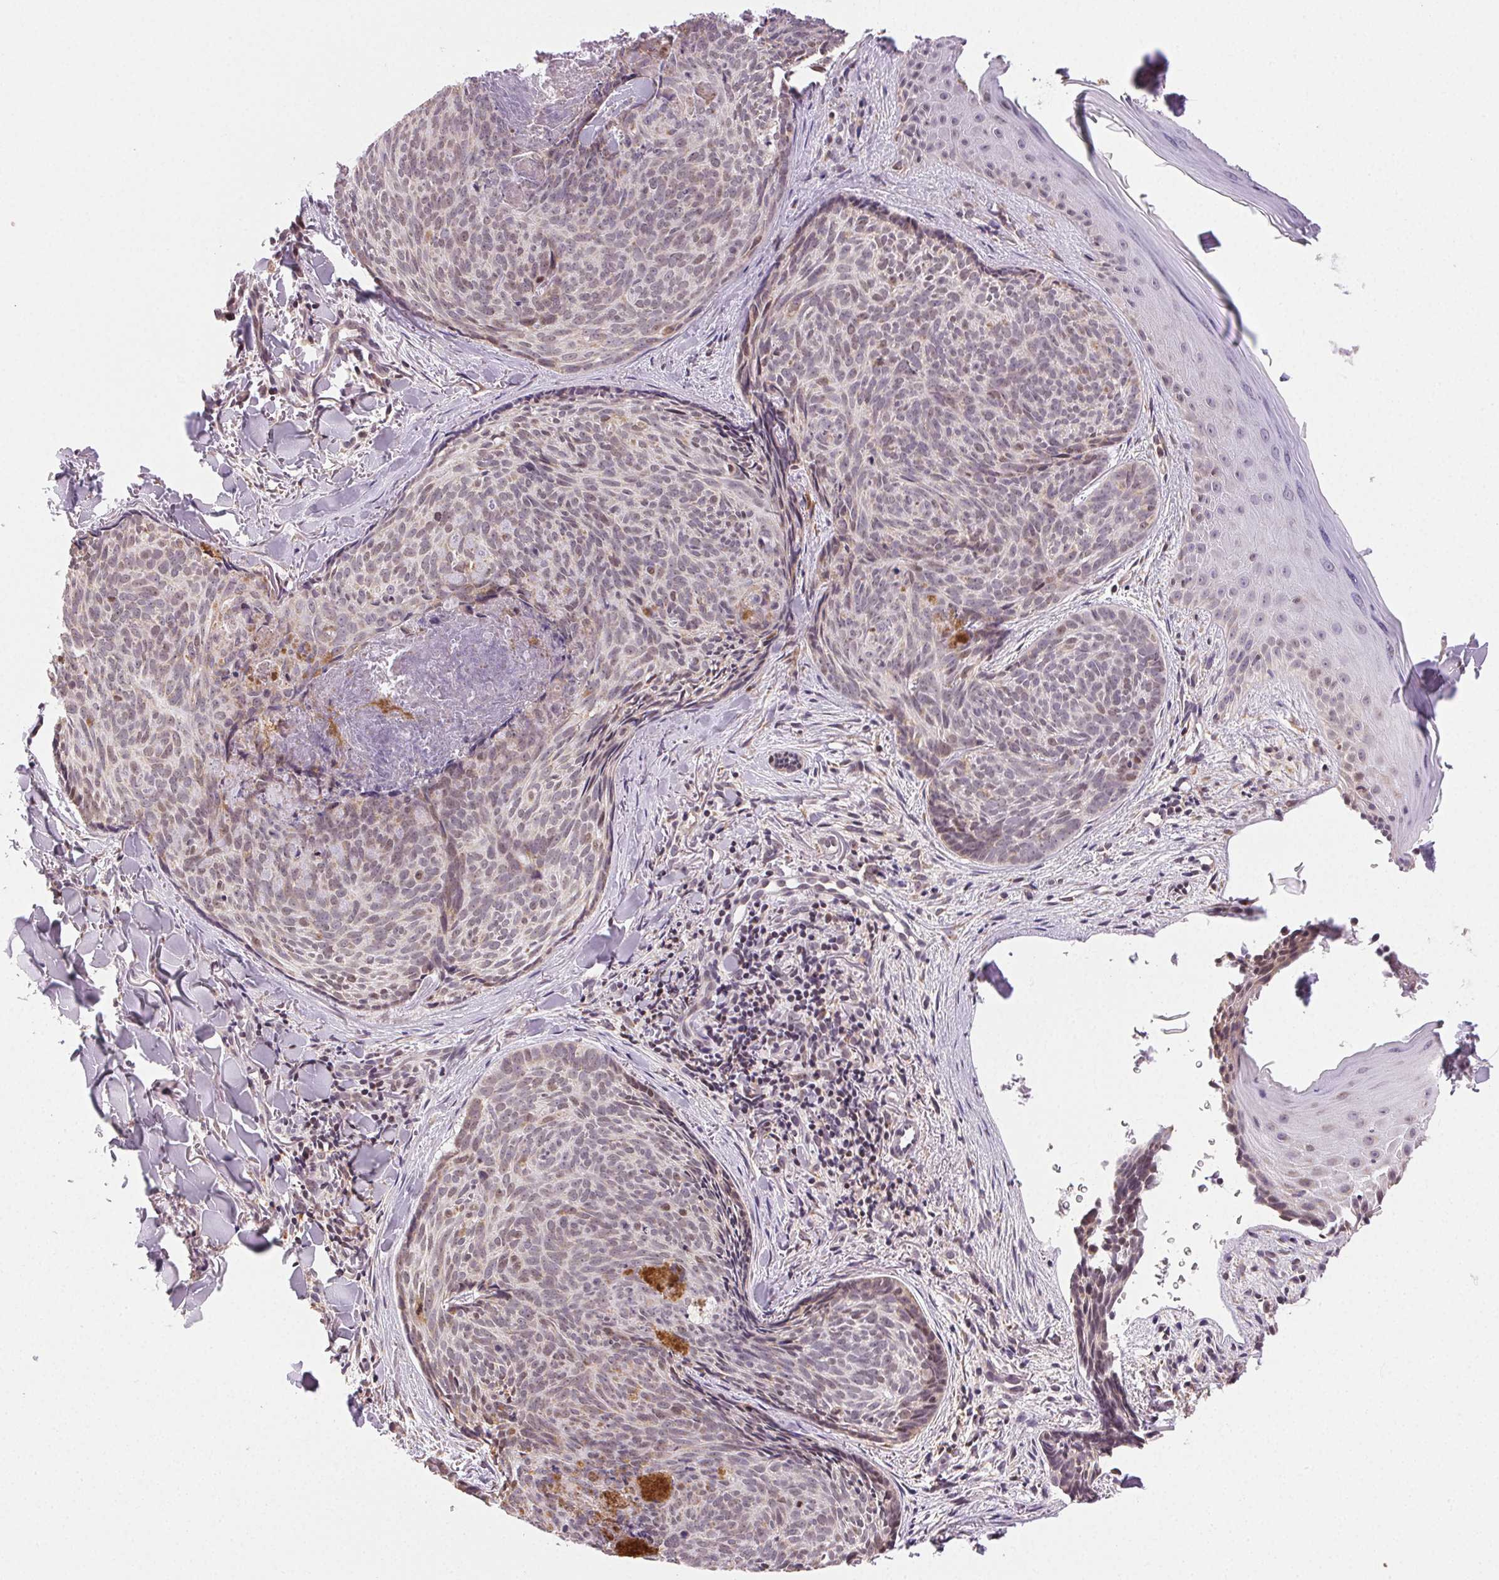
{"staining": {"intensity": "negative", "quantity": "none", "location": "none"}, "tissue": "skin cancer", "cell_type": "Tumor cells", "image_type": "cancer", "snomed": [{"axis": "morphology", "description": "Basal cell carcinoma"}, {"axis": "topography", "description": "Skin"}], "caption": "There is no significant positivity in tumor cells of skin basal cell carcinoma.", "gene": "PIWIL4", "patient": {"sex": "female", "age": 82}}